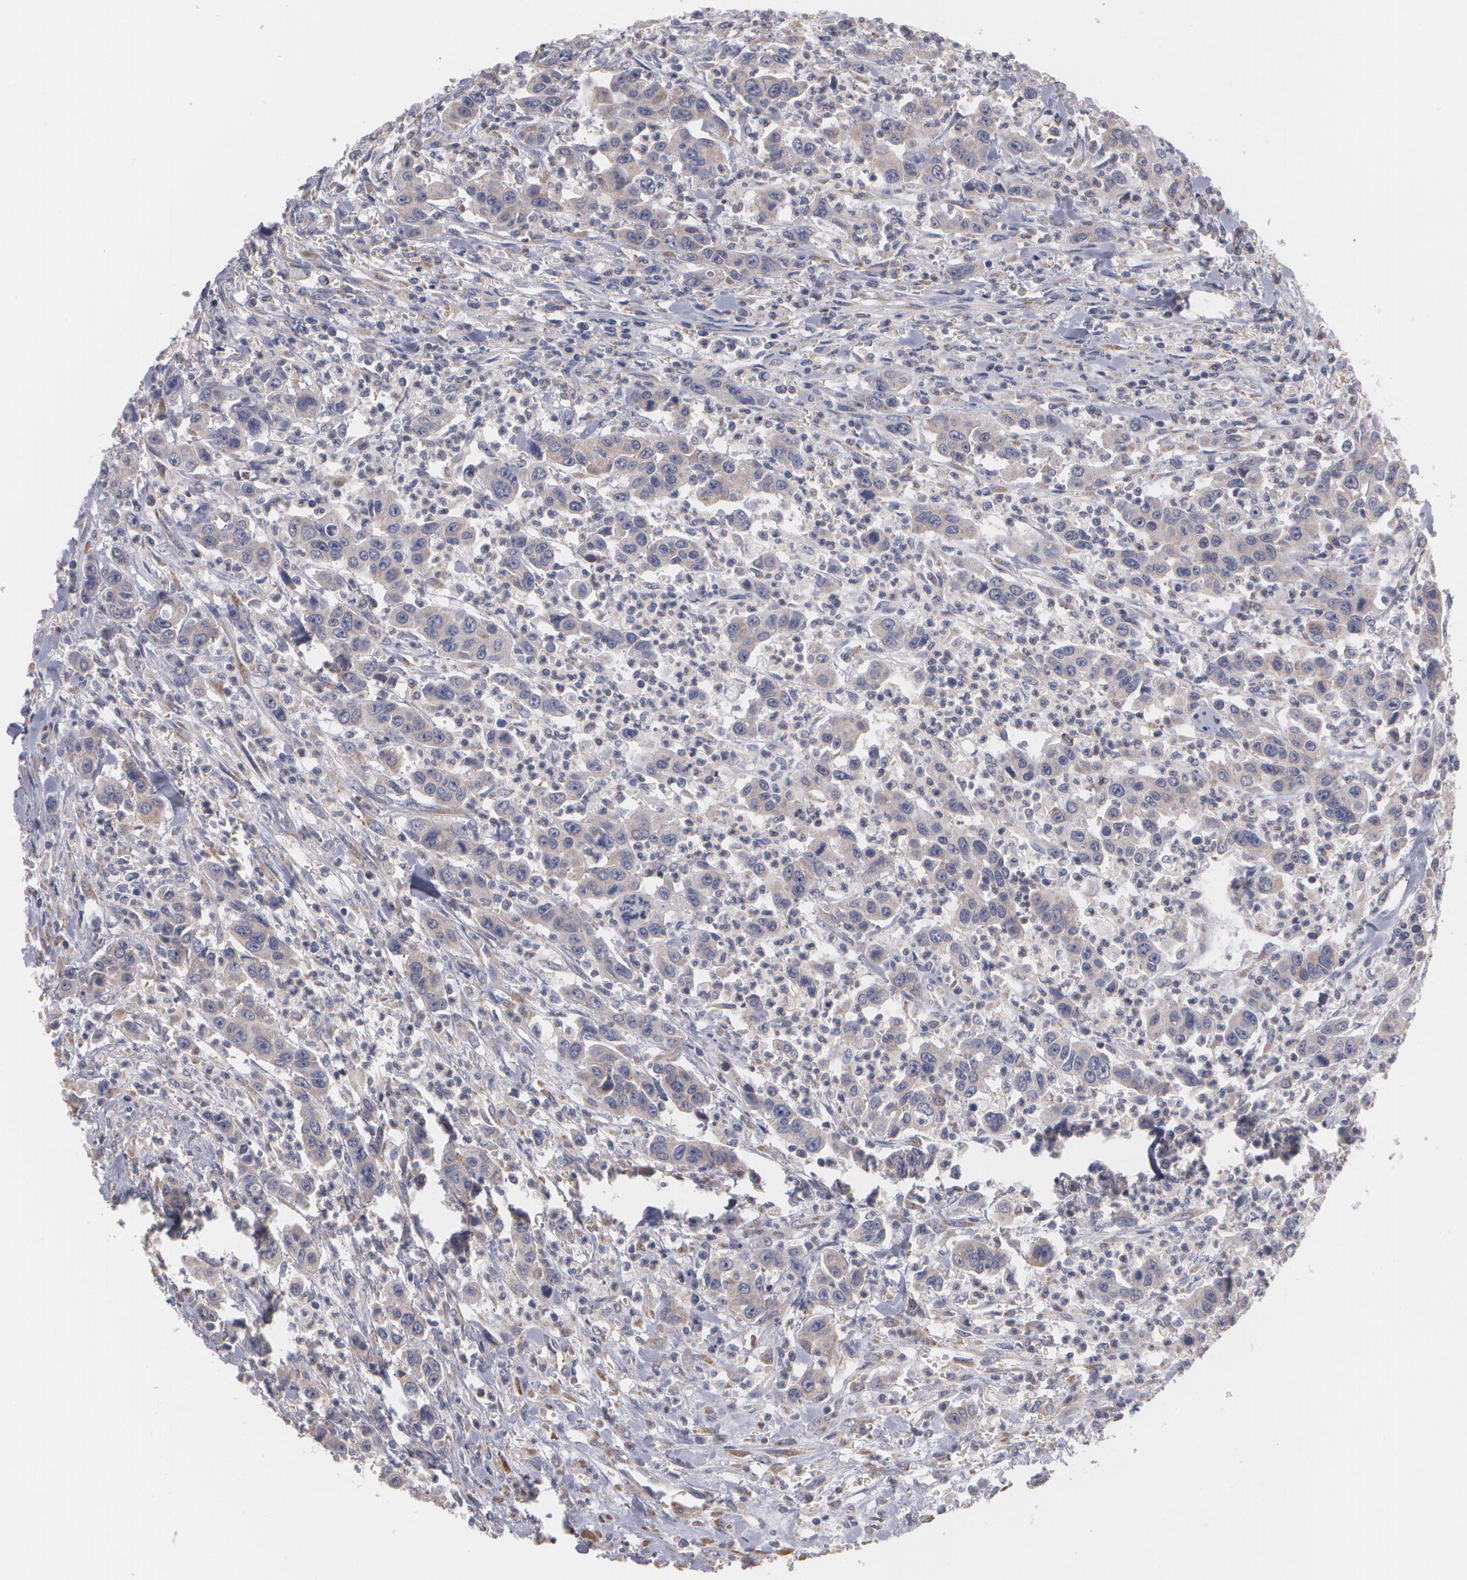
{"staining": {"intensity": "weak", "quantity": ">75%", "location": "cytoplasmic/membranous"}, "tissue": "urothelial cancer", "cell_type": "Tumor cells", "image_type": "cancer", "snomed": [{"axis": "morphology", "description": "Urothelial carcinoma, High grade"}, {"axis": "topography", "description": "Urinary bladder"}], "caption": "High-magnification brightfield microscopy of urothelial carcinoma (high-grade) stained with DAB (brown) and counterstained with hematoxylin (blue). tumor cells exhibit weak cytoplasmic/membranous positivity is appreciated in about>75% of cells.", "gene": "MTHFD1", "patient": {"sex": "male", "age": 86}}